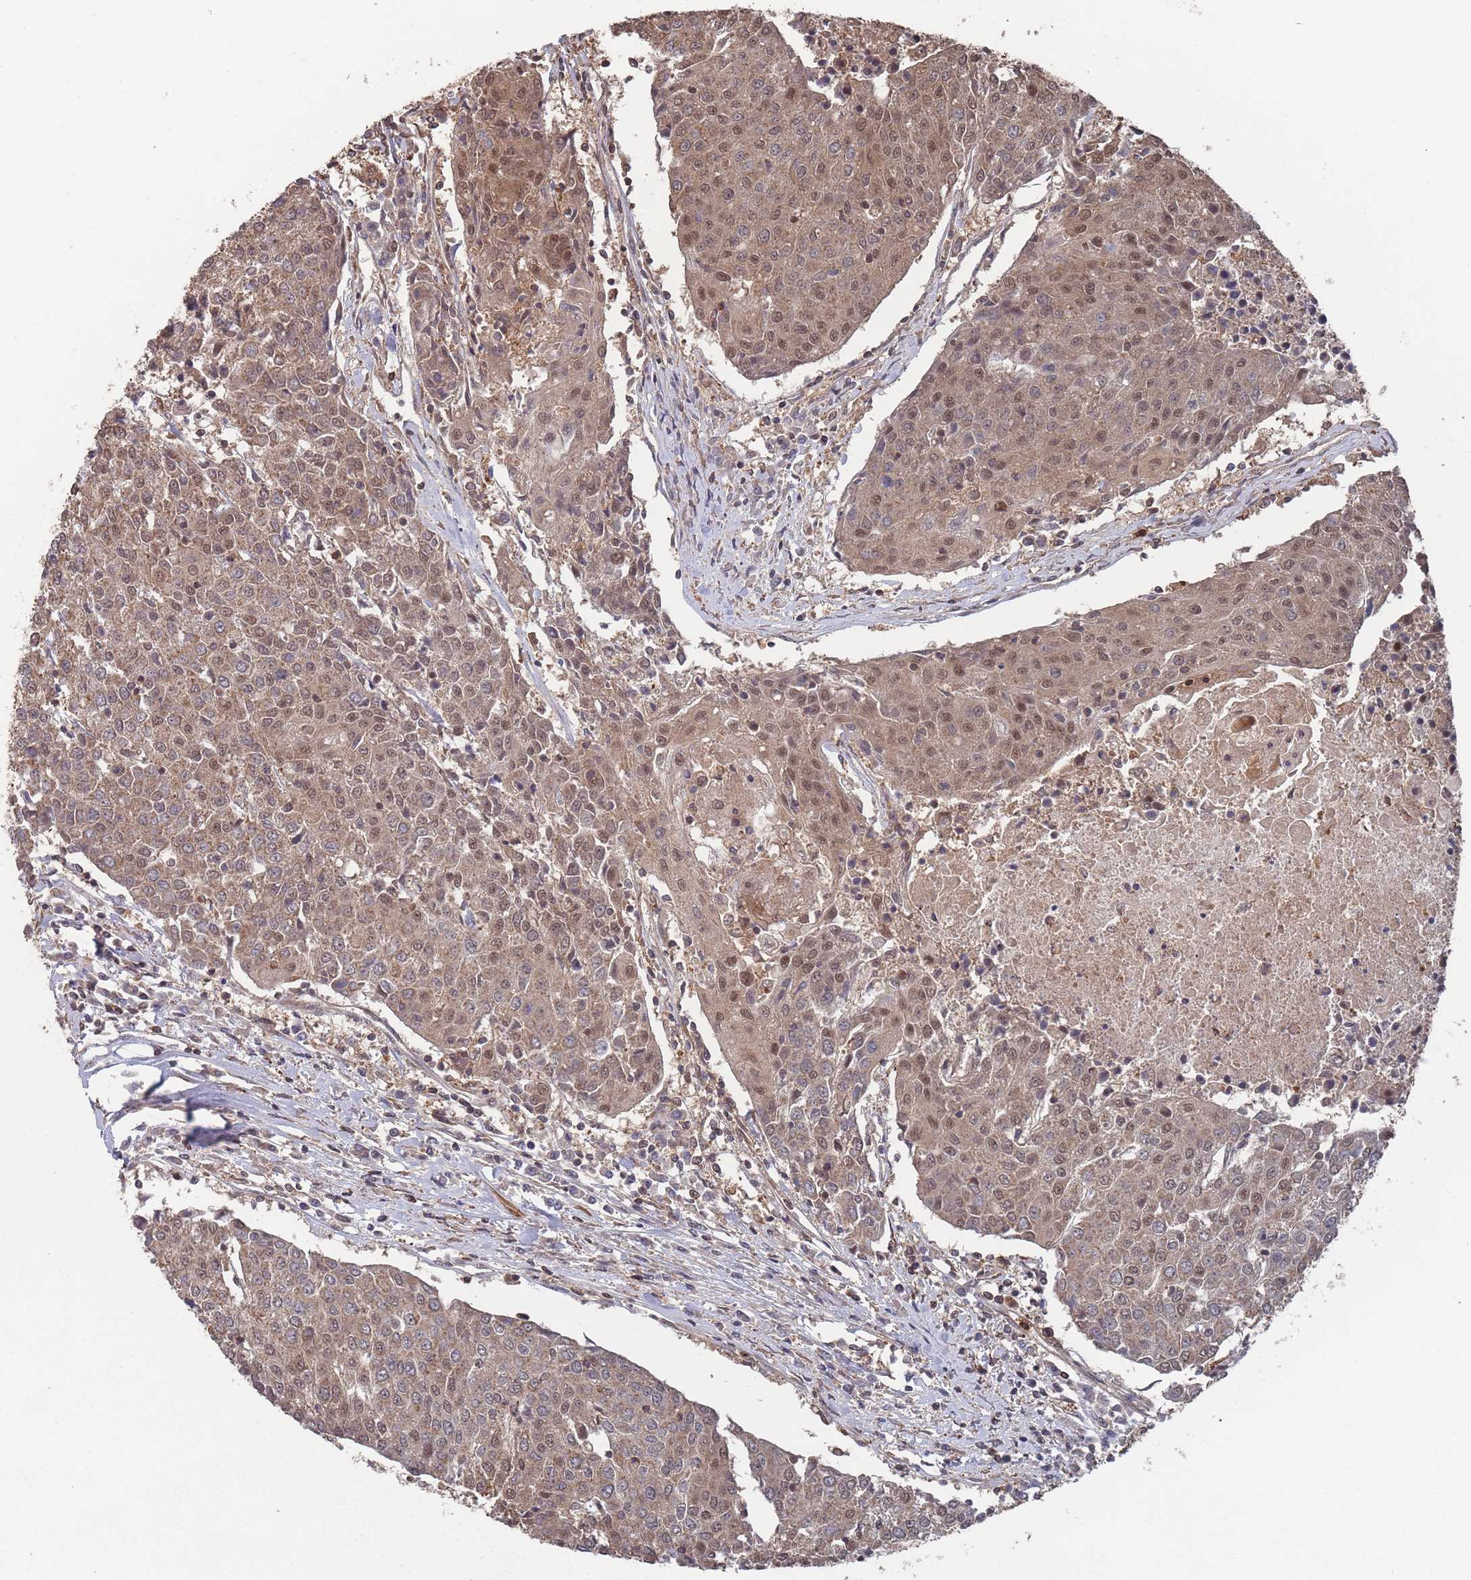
{"staining": {"intensity": "moderate", "quantity": ">75%", "location": "cytoplasmic/membranous,nuclear"}, "tissue": "urothelial cancer", "cell_type": "Tumor cells", "image_type": "cancer", "snomed": [{"axis": "morphology", "description": "Urothelial carcinoma, High grade"}, {"axis": "topography", "description": "Urinary bladder"}], "caption": "A photomicrograph showing moderate cytoplasmic/membranous and nuclear staining in about >75% of tumor cells in high-grade urothelial carcinoma, as visualized by brown immunohistochemical staining.", "gene": "SF3B1", "patient": {"sex": "female", "age": 85}}